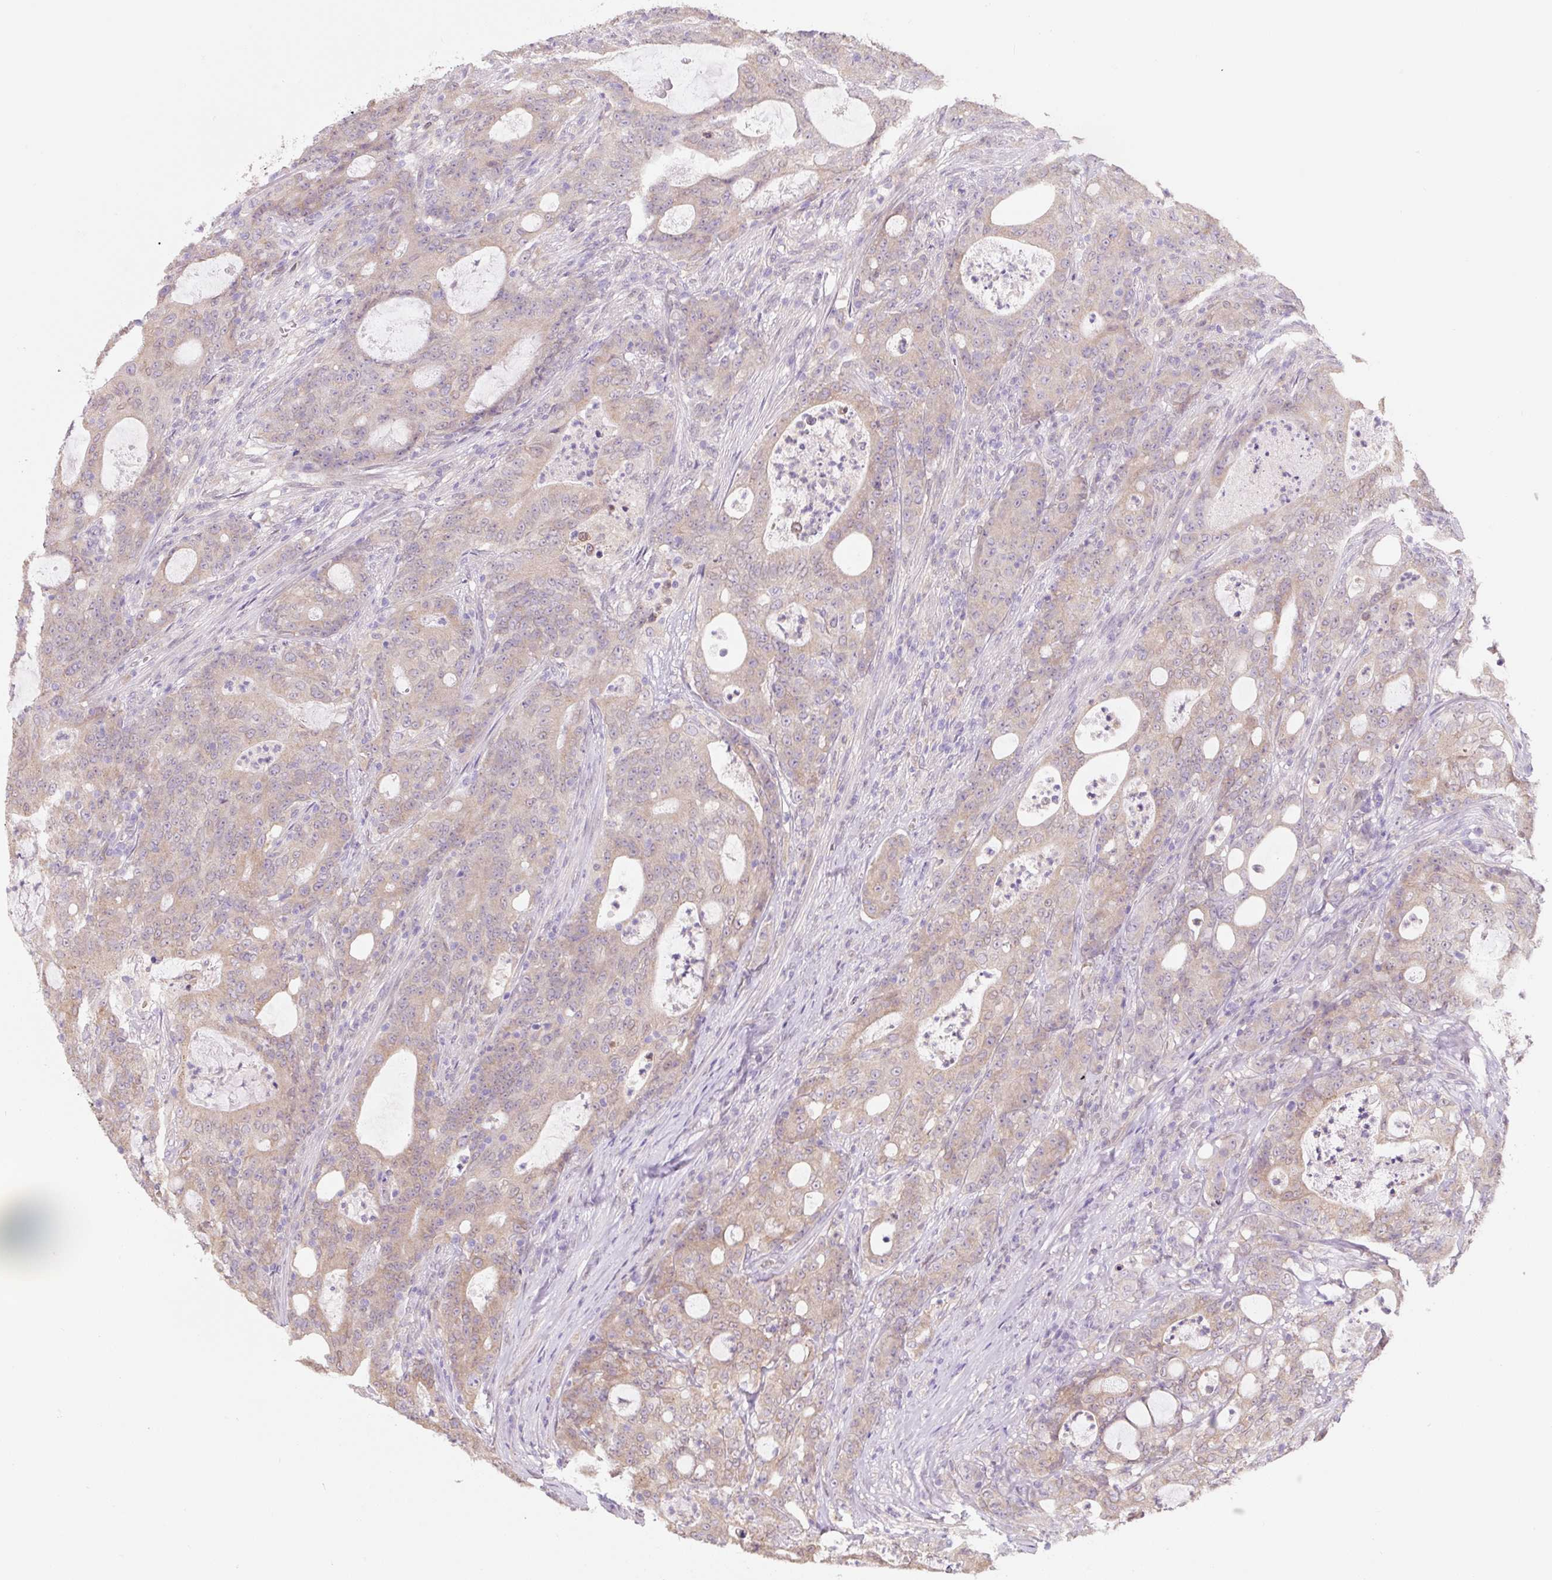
{"staining": {"intensity": "weak", "quantity": ">75%", "location": "cytoplasmic/membranous"}, "tissue": "colorectal cancer", "cell_type": "Tumor cells", "image_type": "cancer", "snomed": [{"axis": "morphology", "description": "Adenocarcinoma, NOS"}, {"axis": "topography", "description": "Colon"}], "caption": "This is an image of IHC staining of adenocarcinoma (colorectal), which shows weak expression in the cytoplasmic/membranous of tumor cells.", "gene": "ASRGL1", "patient": {"sex": "male", "age": 83}}